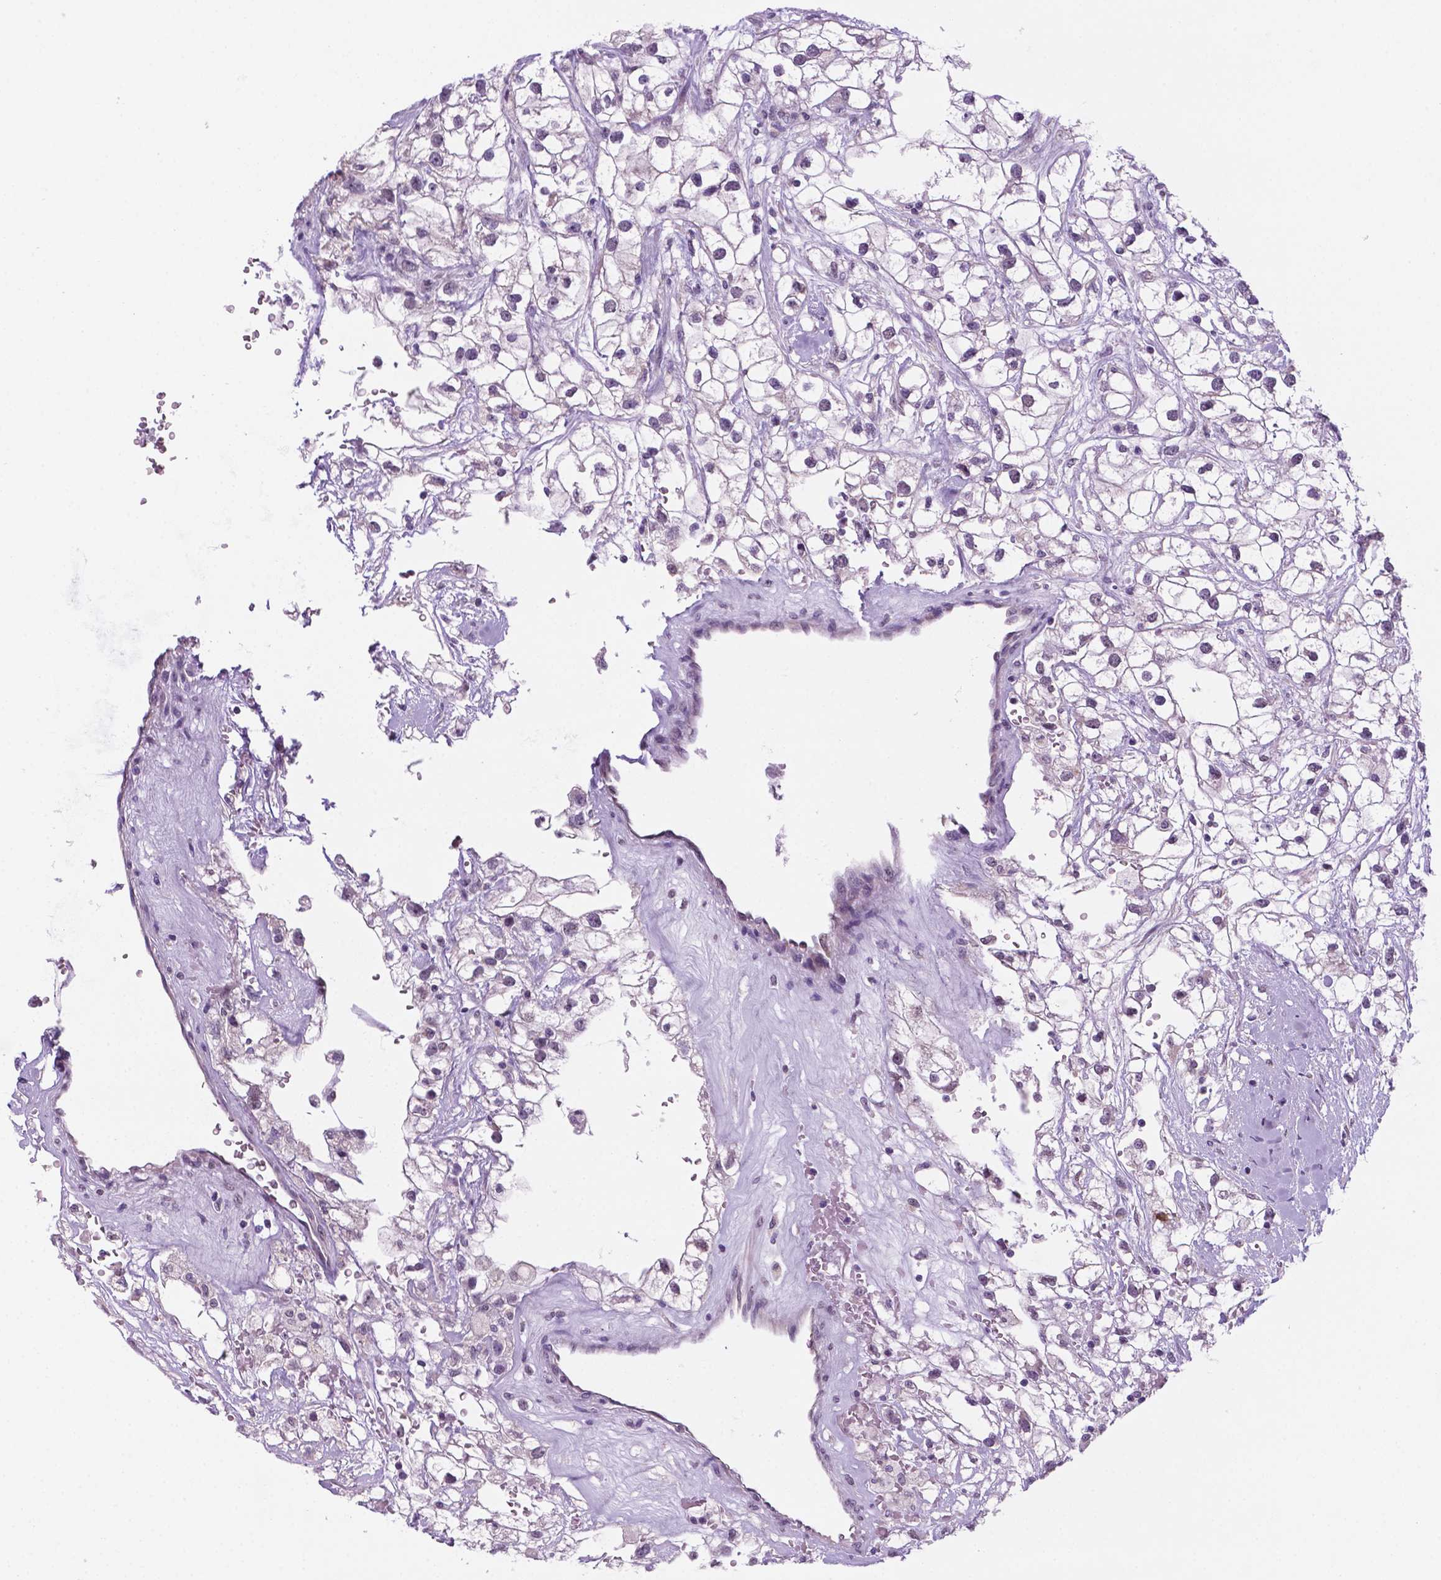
{"staining": {"intensity": "negative", "quantity": "none", "location": "none"}, "tissue": "renal cancer", "cell_type": "Tumor cells", "image_type": "cancer", "snomed": [{"axis": "morphology", "description": "Adenocarcinoma, NOS"}, {"axis": "topography", "description": "Kidney"}], "caption": "Tumor cells show no significant protein staining in renal cancer.", "gene": "C18orf21", "patient": {"sex": "male", "age": 59}}